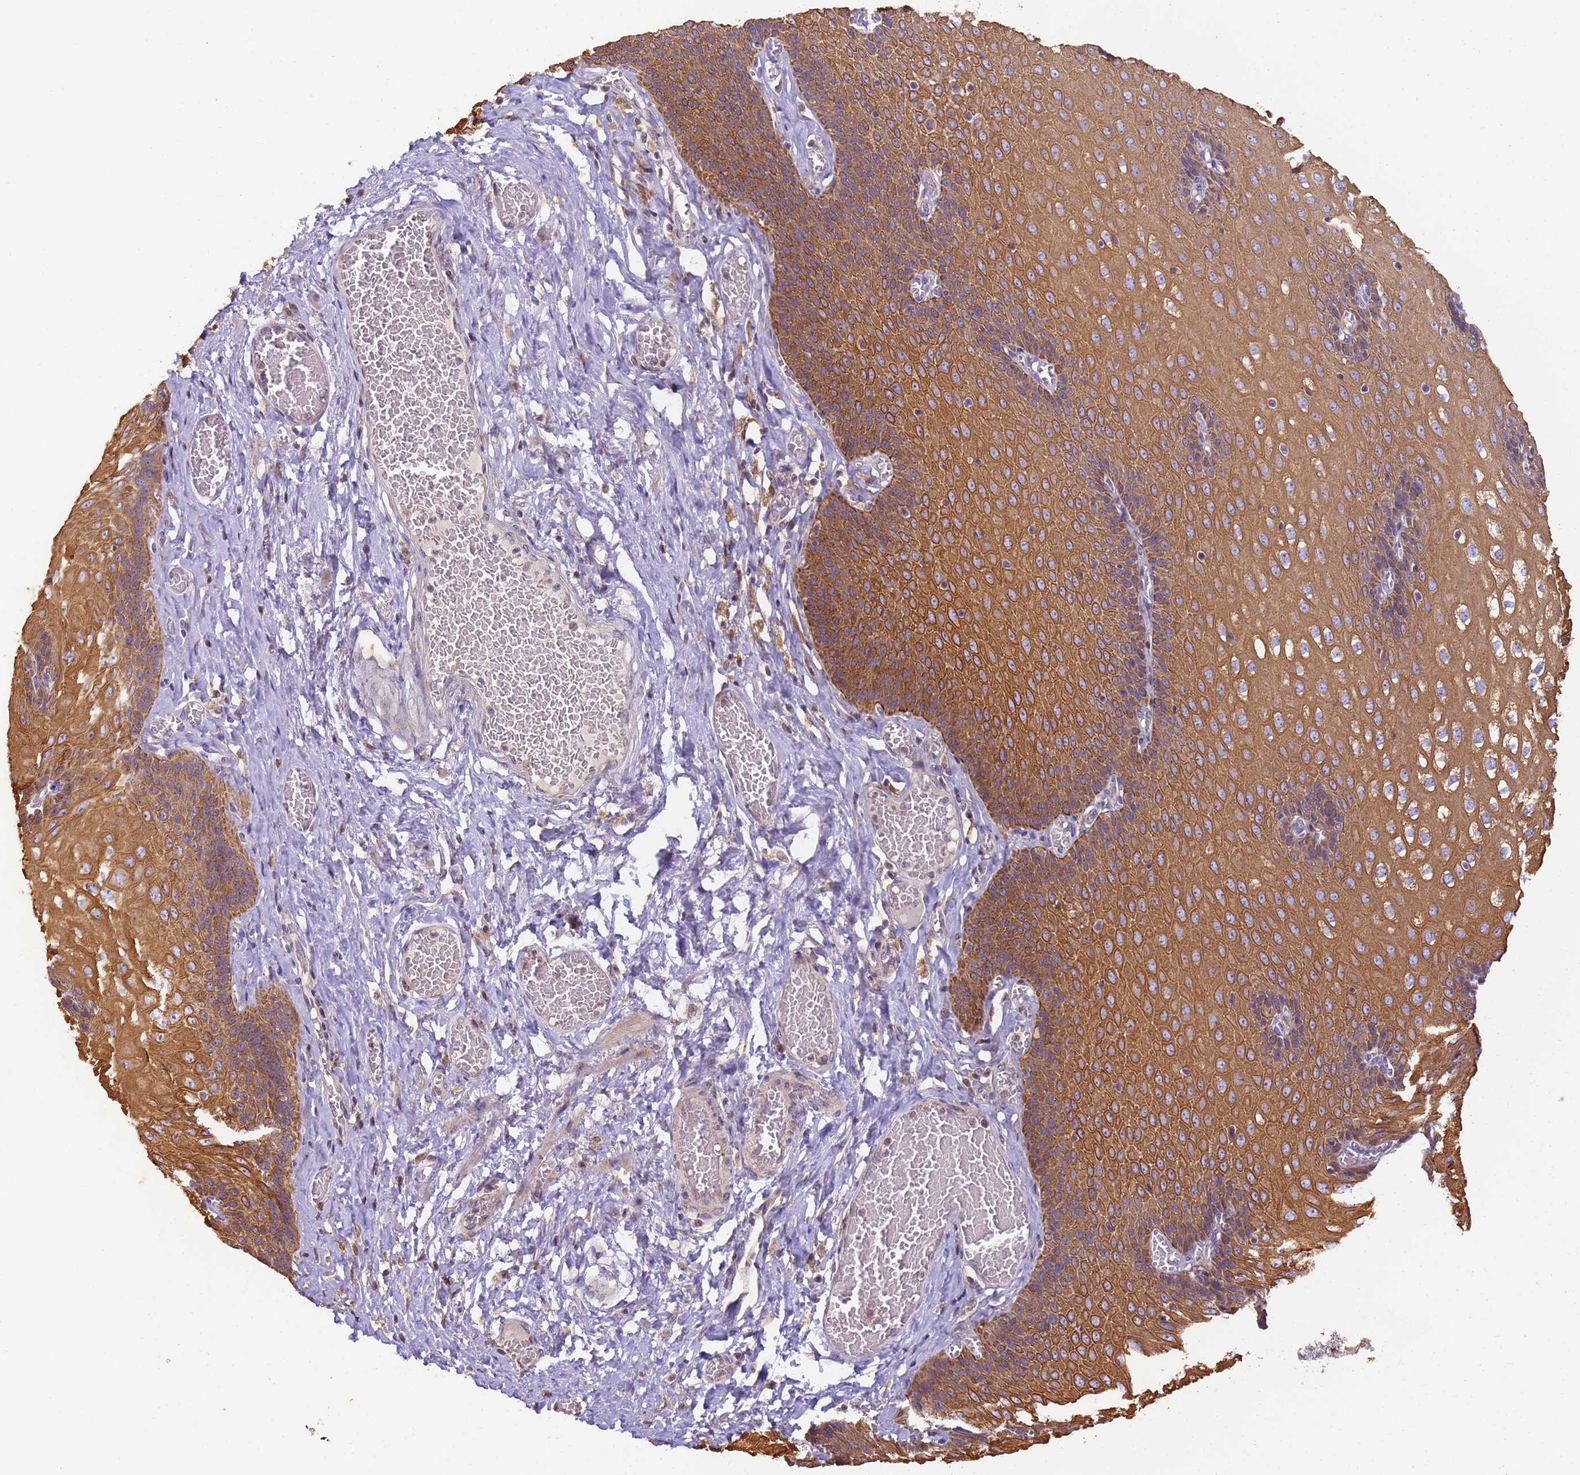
{"staining": {"intensity": "strong", "quantity": ">75%", "location": "cytoplasmic/membranous"}, "tissue": "esophagus", "cell_type": "Squamous epithelial cells", "image_type": "normal", "snomed": [{"axis": "morphology", "description": "Normal tissue, NOS"}, {"axis": "topography", "description": "Esophagus"}], "caption": "Strong cytoplasmic/membranous staining for a protein is present in about >75% of squamous epithelial cells of normal esophagus using IHC.", "gene": "TIGAR", "patient": {"sex": "male", "age": 60}}